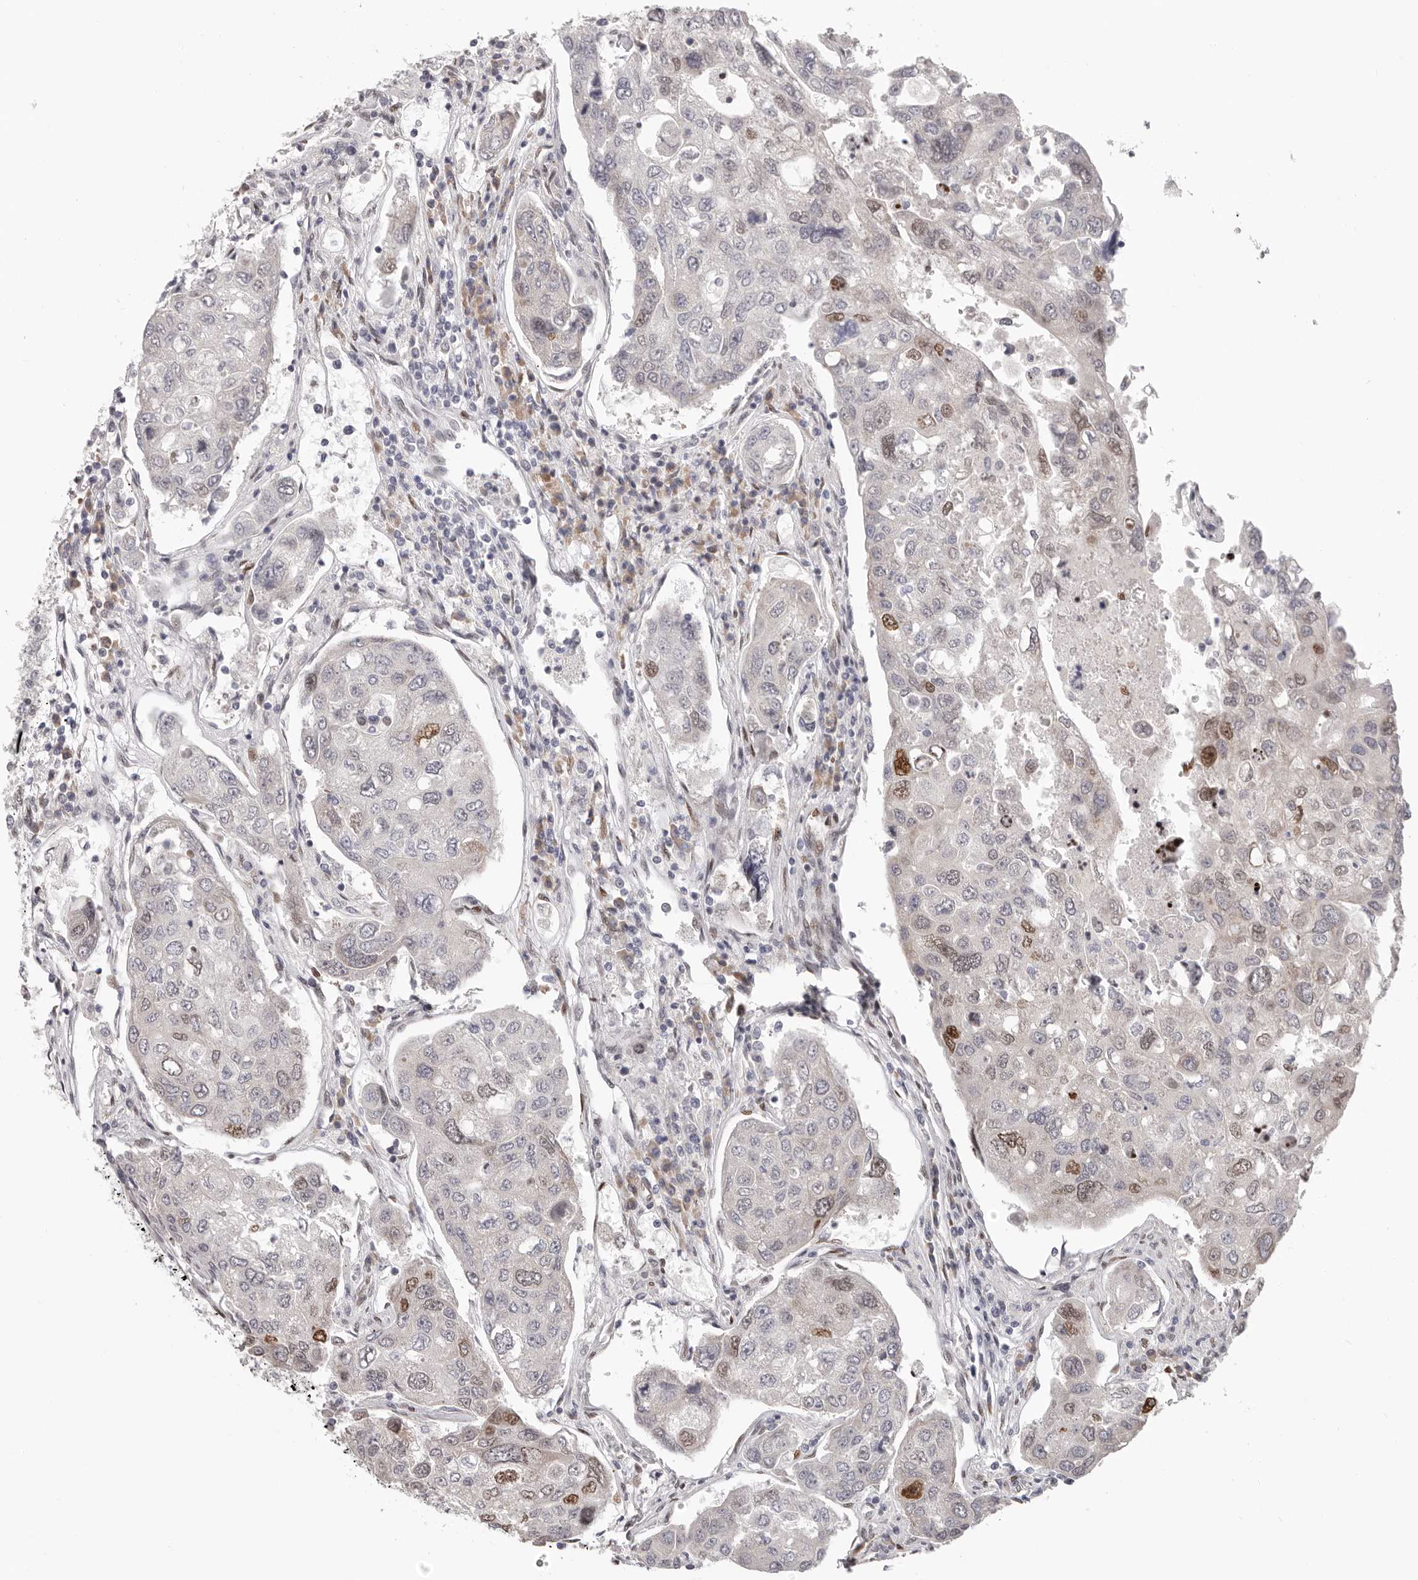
{"staining": {"intensity": "moderate", "quantity": "<25%", "location": "nuclear"}, "tissue": "urothelial cancer", "cell_type": "Tumor cells", "image_type": "cancer", "snomed": [{"axis": "morphology", "description": "Urothelial carcinoma, High grade"}, {"axis": "topography", "description": "Lymph node"}, {"axis": "topography", "description": "Urinary bladder"}], "caption": "Urothelial cancer was stained to show a protein in brown. There is low levels of moderate nuclear expression in about <25% of tumor cells. (brown staining indicates protein expression, while blue staining denotes nuclei).", "gene": "SRP19", "patient": {"sex": "male", "age": 51}}